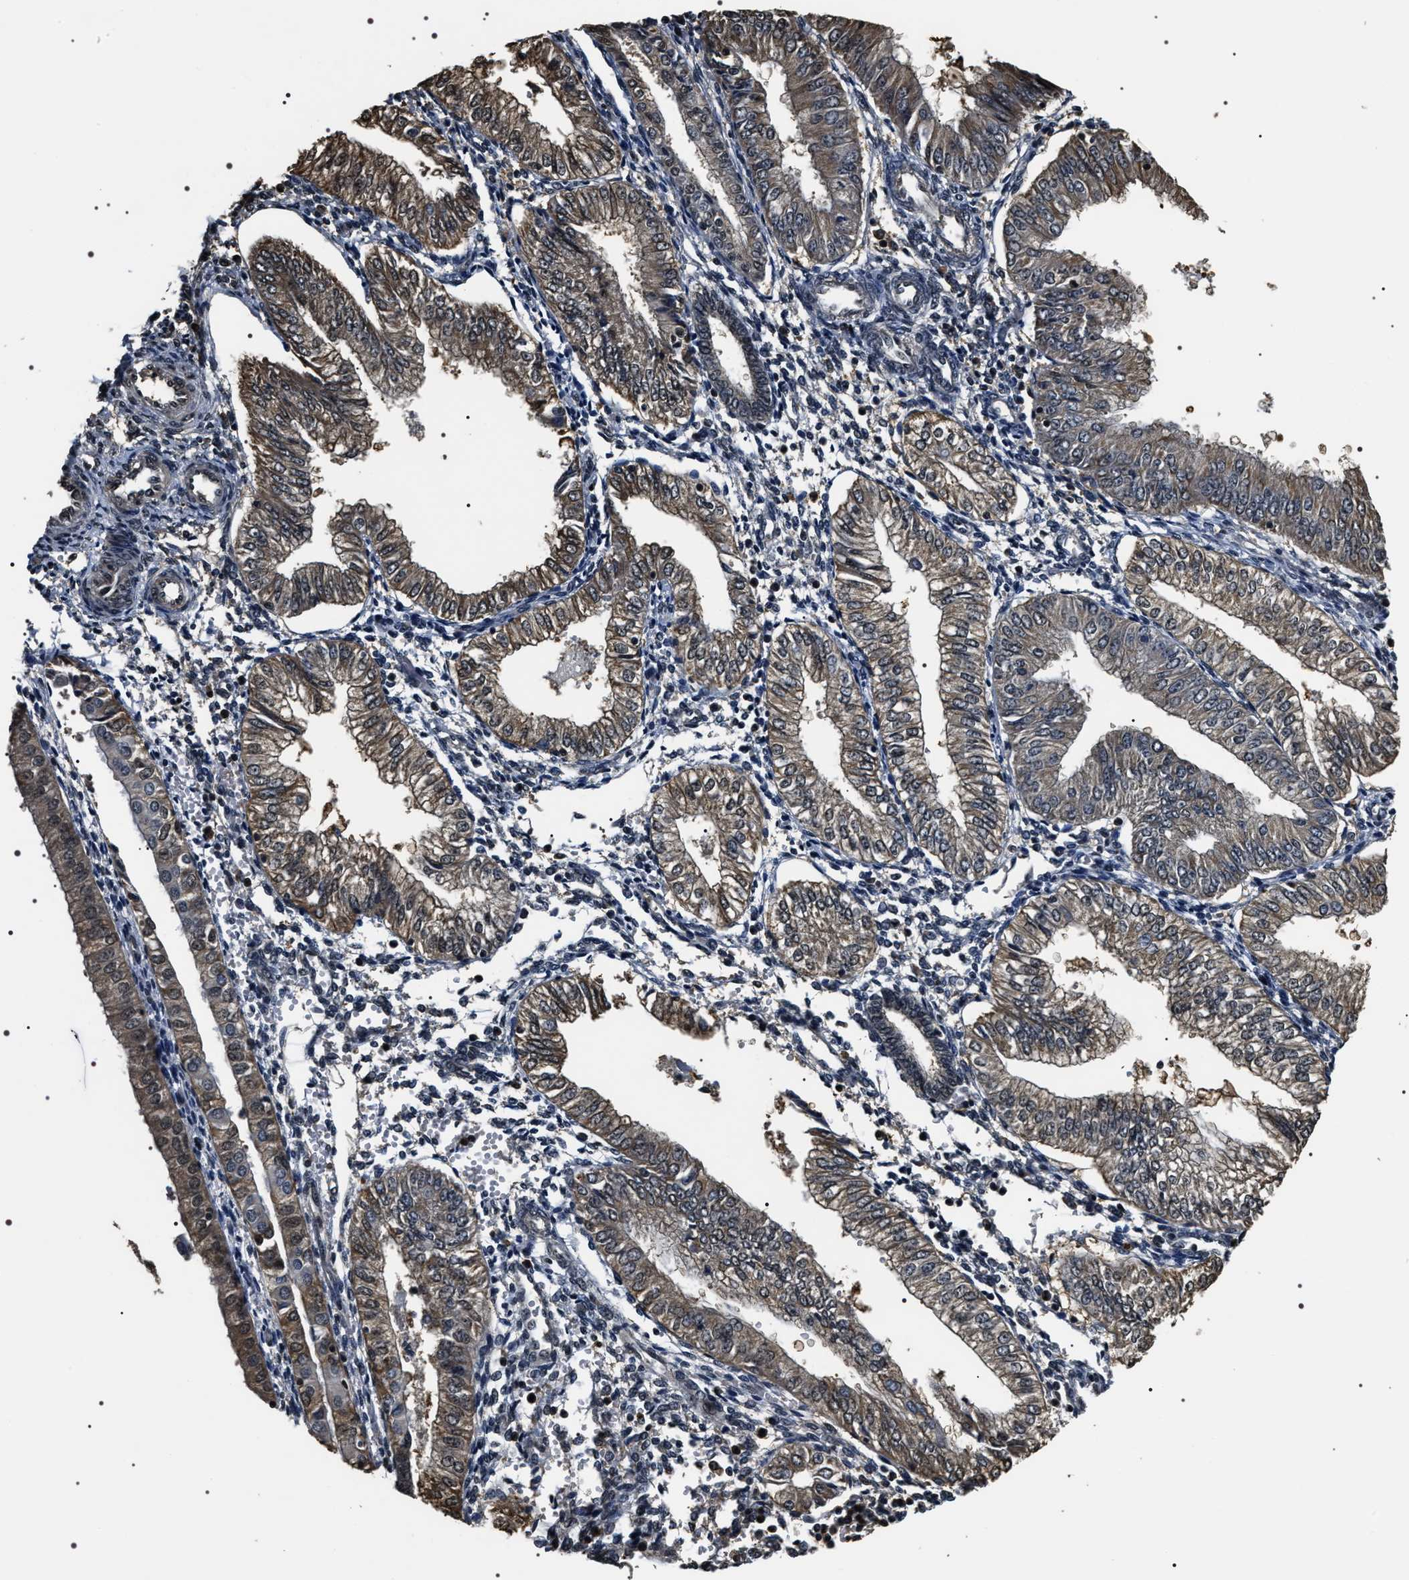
{"staining": {"intensity": "moderate", "quantity": "25%-75%", "location": "cytoplasmic/membranous"}, "tissue": "endometrial cancer", "cell_type": "Tumor cells", "image_type": "cancer", "snomed": [{"axis": "morphology", "description": "Adenocarcinoma, NOS"}, {"axis": "topography", "description": "Endometrium"}], "caption": "An IHC histopathology image of tumor tissue is shown. Protein staining in brown highlights moderate cytoplasmic/membranous positivity in endometrial adenocarcinoma within tumor cells.", "gene": "ARHGAP22", "patient": {"sex": "female", "age": 53}}